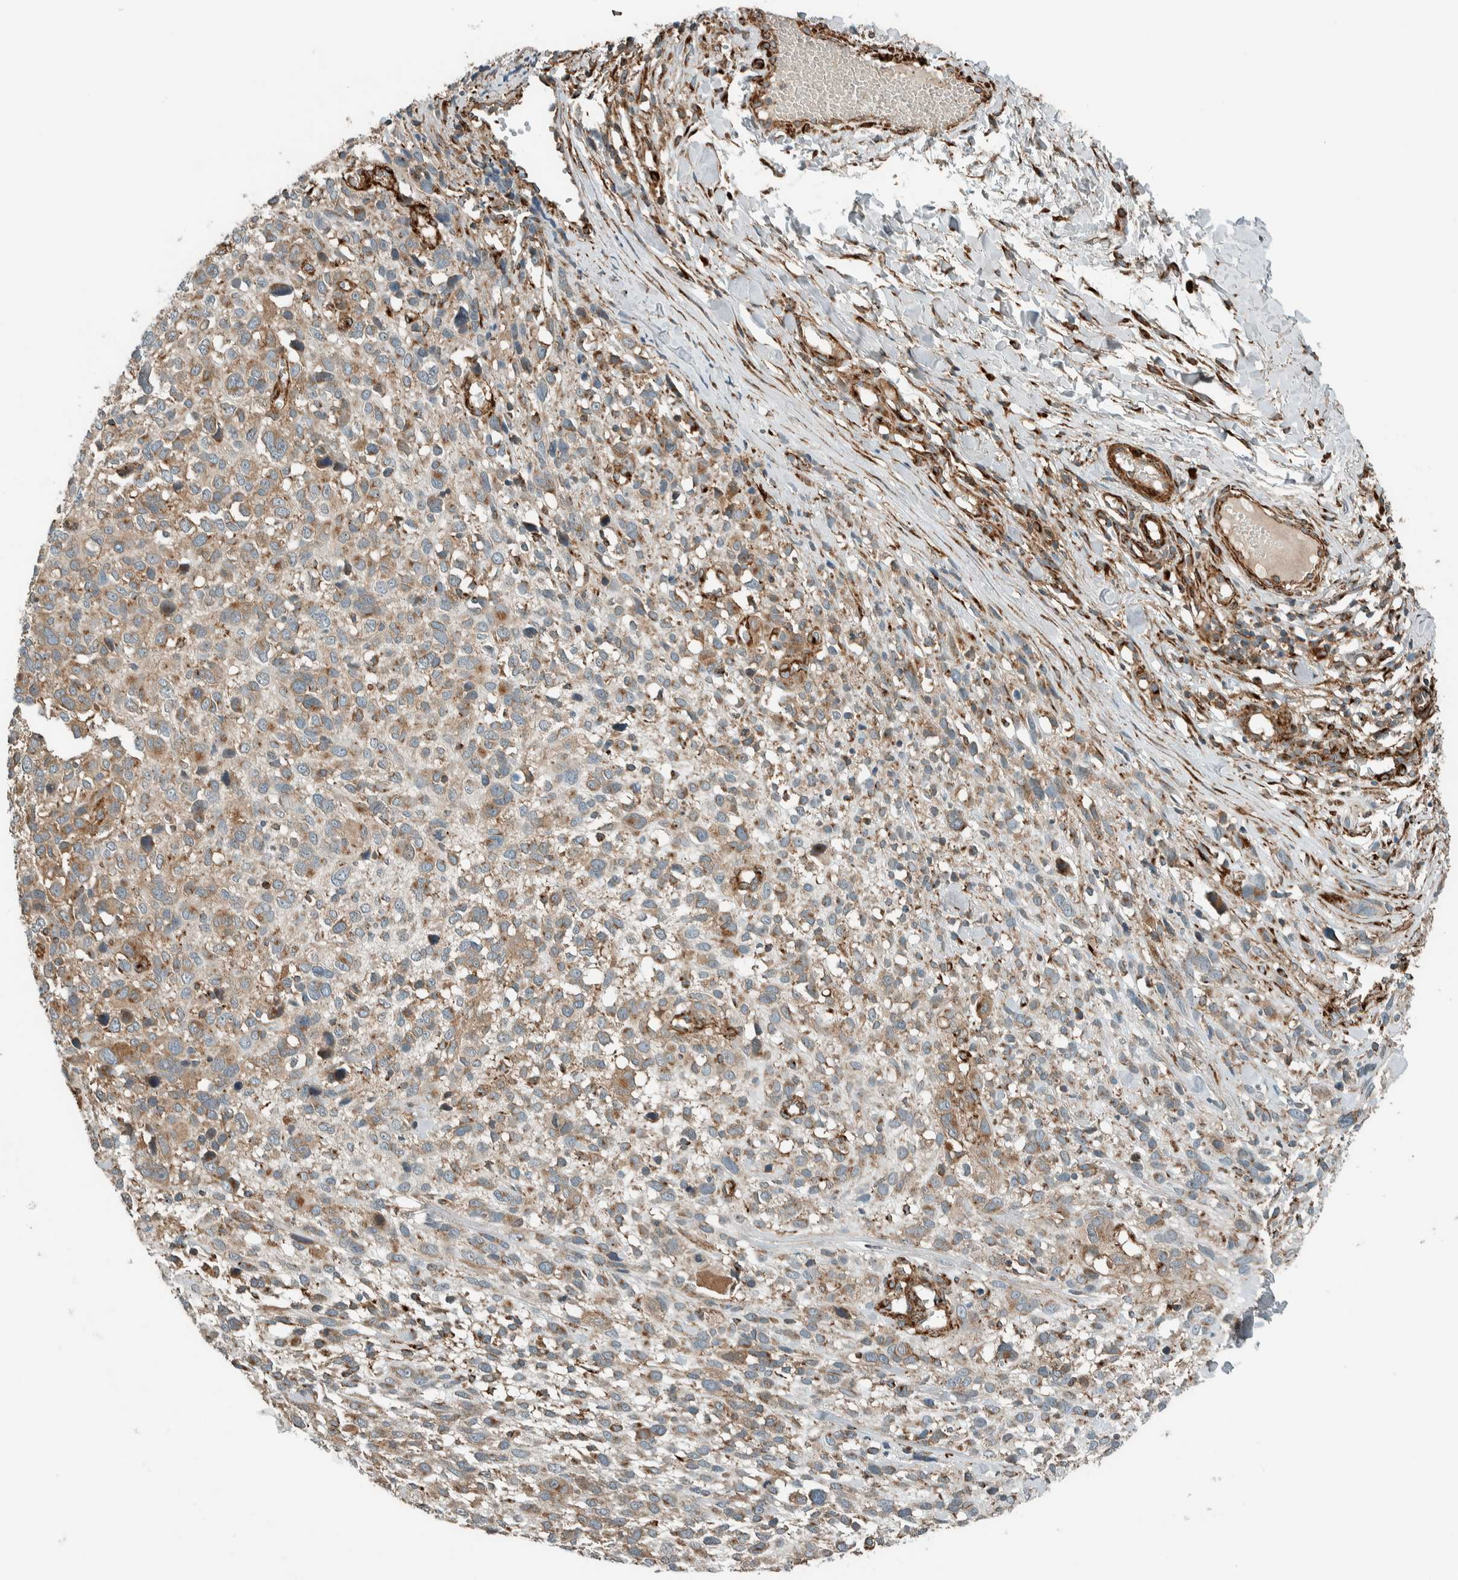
{"staining": {"intensity": "weak", "quantity": ">75%", "location": "cytoplasmic/membranous"}, "tissue": "melanoma", "cell_type": "Tumor cells", "image_type": "cancer", "snomed": [{"axis": "morphology", "description": "Malignant melanoma, NOS"}, {"axis": "topography", "description": "Skin"}], "caption": "Immunohistochemistry of human malignant melanoma shows low levels of weak cytoplasmic/membranous positivity in approximately >75% of tumor cells.", "gene": "EXOC7", "patient": {"sex": "female", "age": 55}}